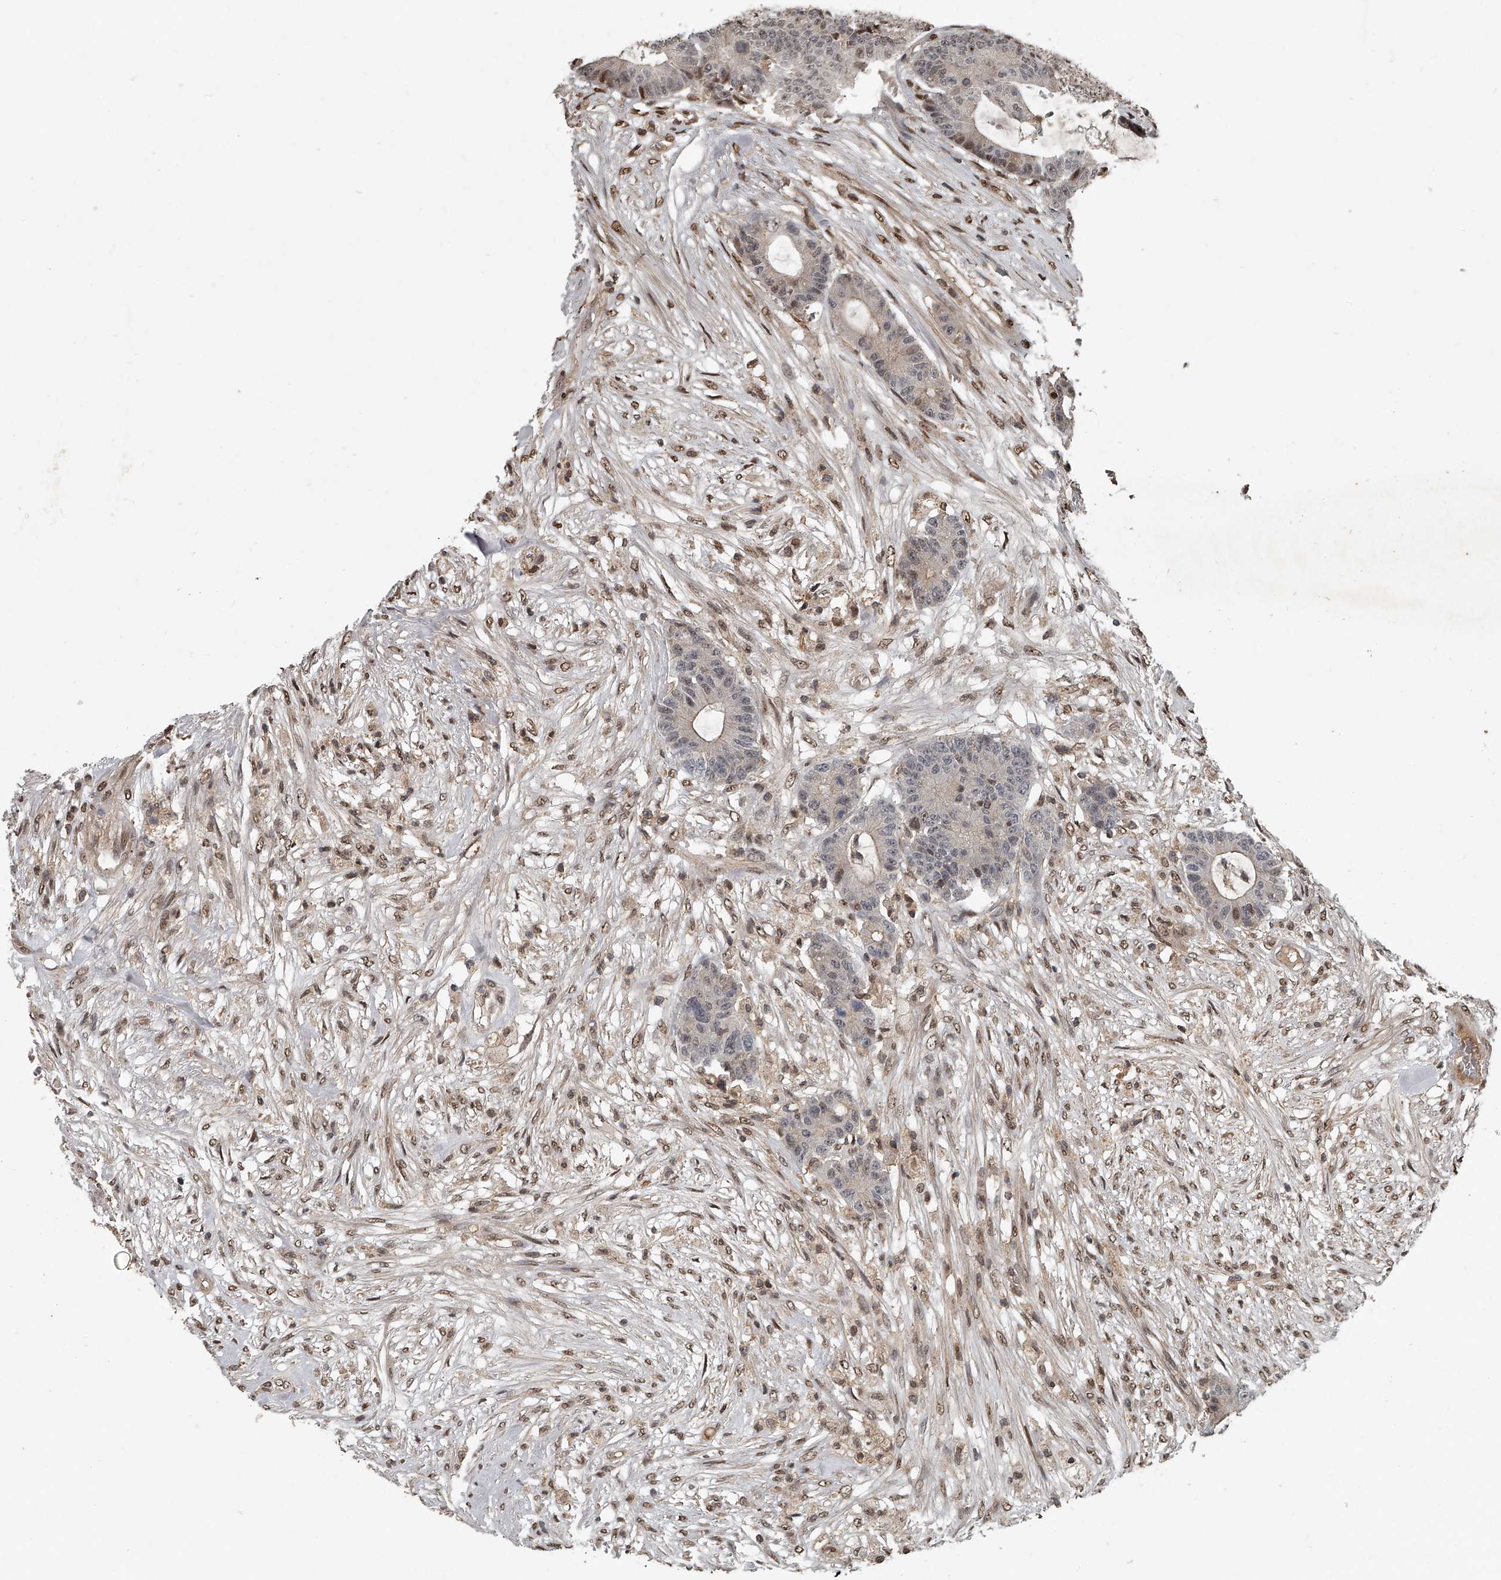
{"staining": {"intensity": "moderate", "quantity": "<25%", "location": "nuclear"}, "tissue": "colorectal cancer", "cell_type": "Tumor cells", "image_type": "cancer", "snomed": [{"axis": "morphology", "description": "Adenocarcinoma, NOS"}, {"axis": "topography", "description": "Colon"}], "caption": "DAB (3,3'-diaminobenzidine) immunohistochemical staining of human colorectal adenocarcinoma exhibits moderate nuclear protein positivity in about <25% of tumor cells.", "gene": "PLEKHG1", "patient": {"sex": "female", "age": 84}}